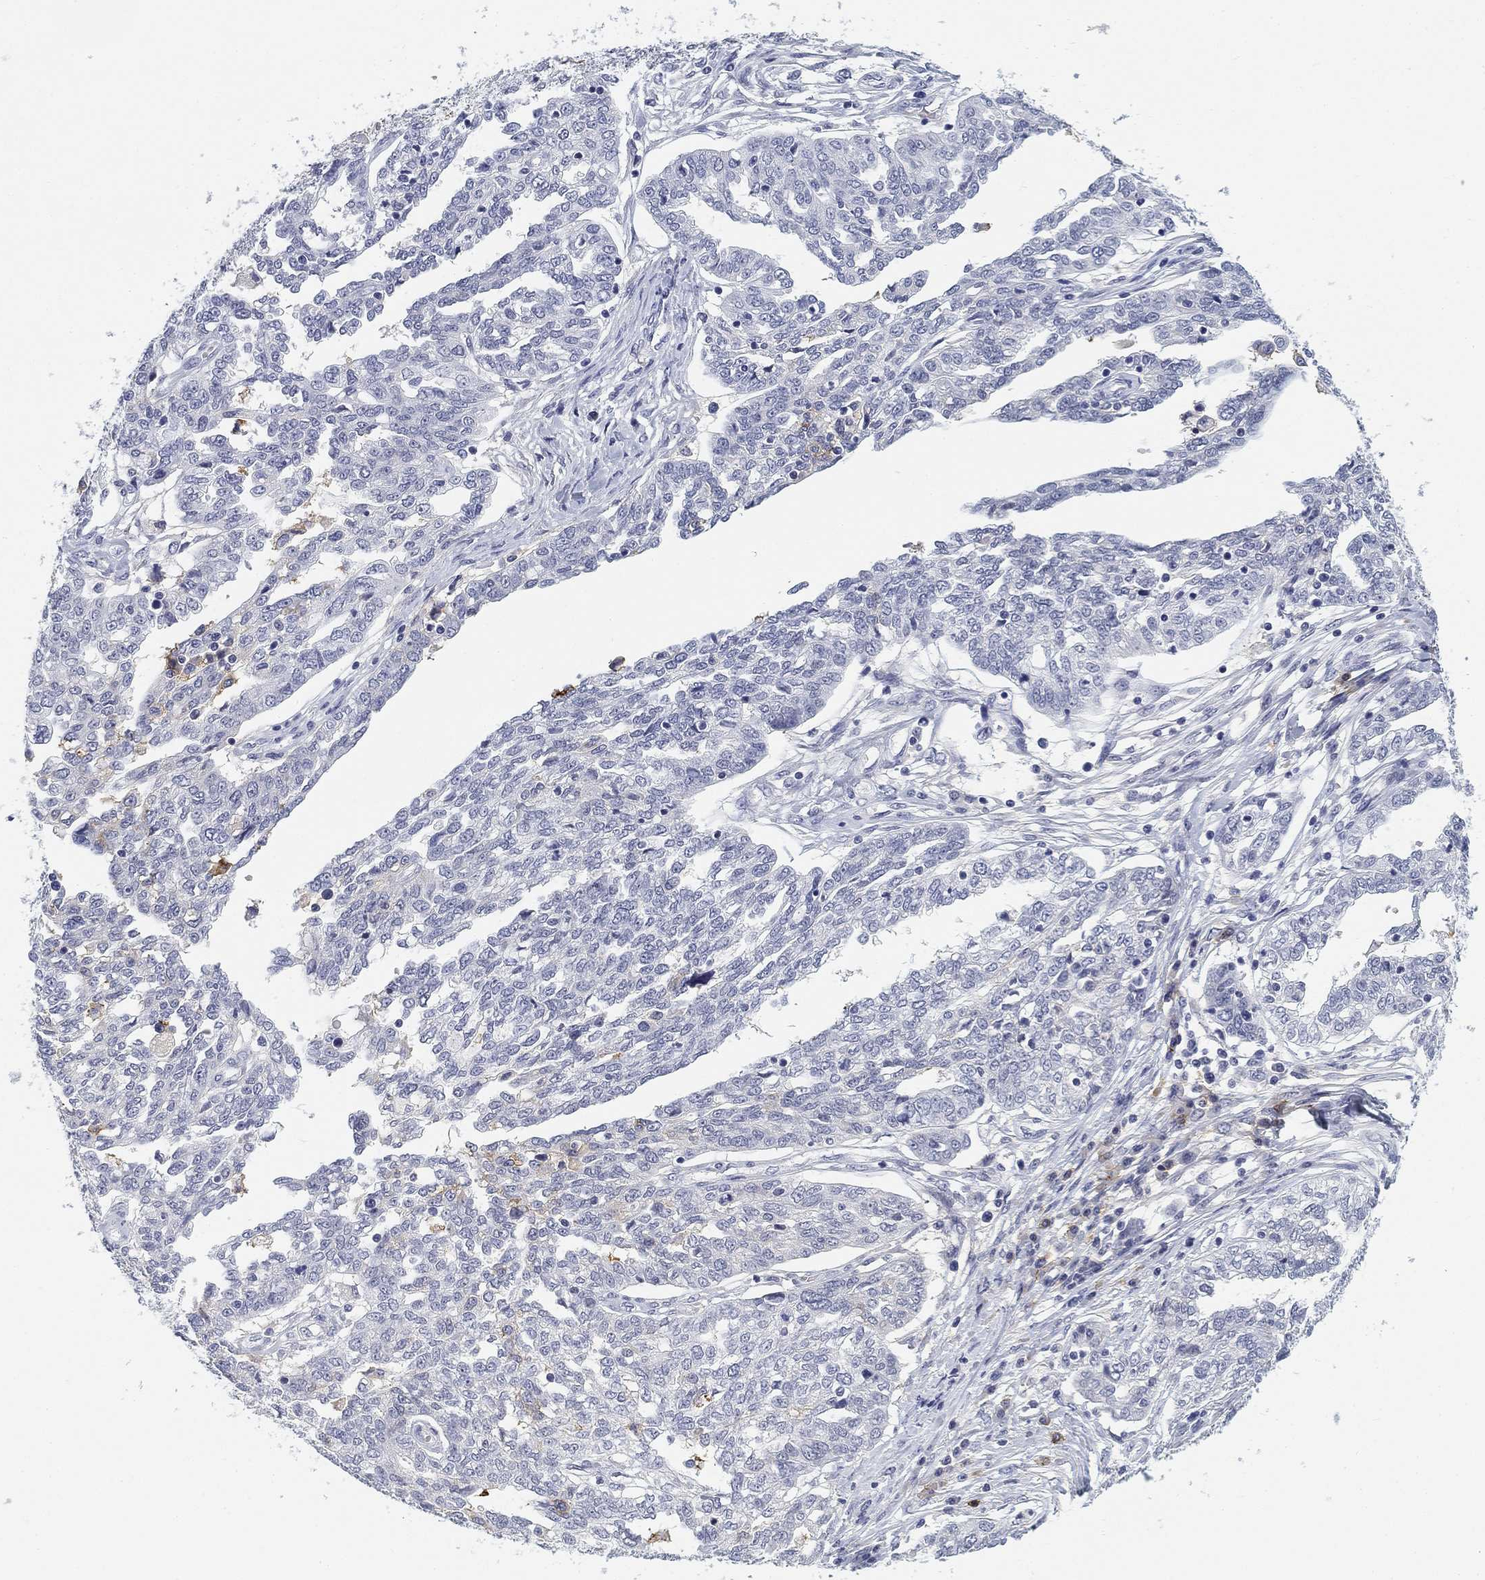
{"staining": {"intensity": "negative", "quantity": "none", "location": "none"}, "tissue": "ovarian cancer", "cell_type": "Tumor cells", "image_type": "cancer", "snomed": [{"axis": "morphology", "description": "Cystadenocarcinoma, serous, NOS"}, {"axis": "topography", "description": "Ovary"}], "caption": "Tumor cells show no significant staining in ovarian serous cystadenocarcinoma.", "gene": "SLC2A5", "patient": {"sex": "female", "age": 67}}